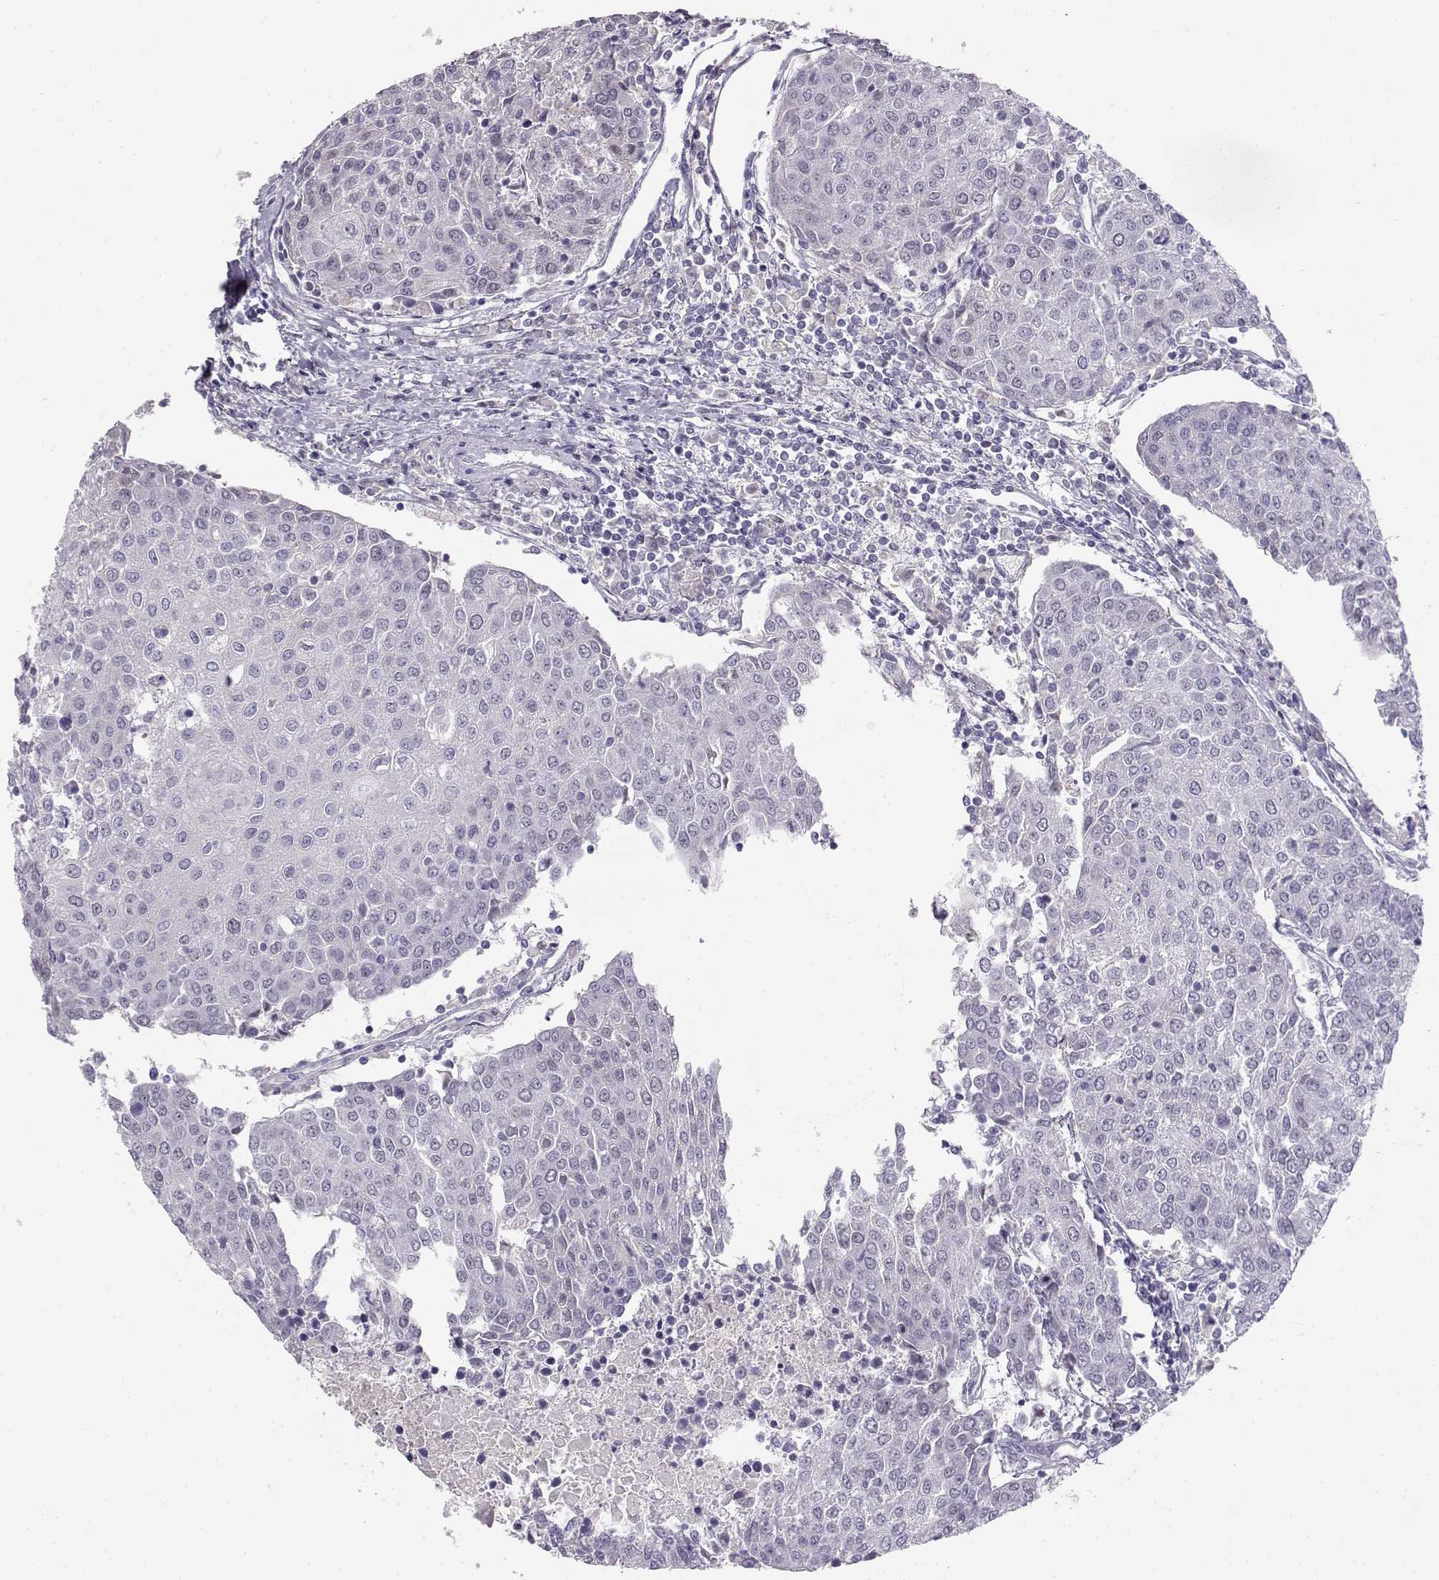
{"staining": {"intensity": "negative", "quantity": "none", "location": "none"}, "tissue": "urothelial cancer", "cell_type": "Tumor cells", "image_type": "cancer", "snomed": [{"axis": "morphology", "description": "Urothelial carcinoma, High grade"}, {"axis": "topography", "description": "Urinary bladder"}], "caption": "Urothelial carcinoma (high-grade) was stained to show a protein in brown. There is no significant staining in tumor cells. The staining was performed using DAB (3,3'-diaminobenzidine) to visualize the protein expression in brown, while the nuclei were stained in blue with hematoxylin (Magnification: 20x).", "gene": "OPN5", "patient": {"sex": "female", "age": 85}}